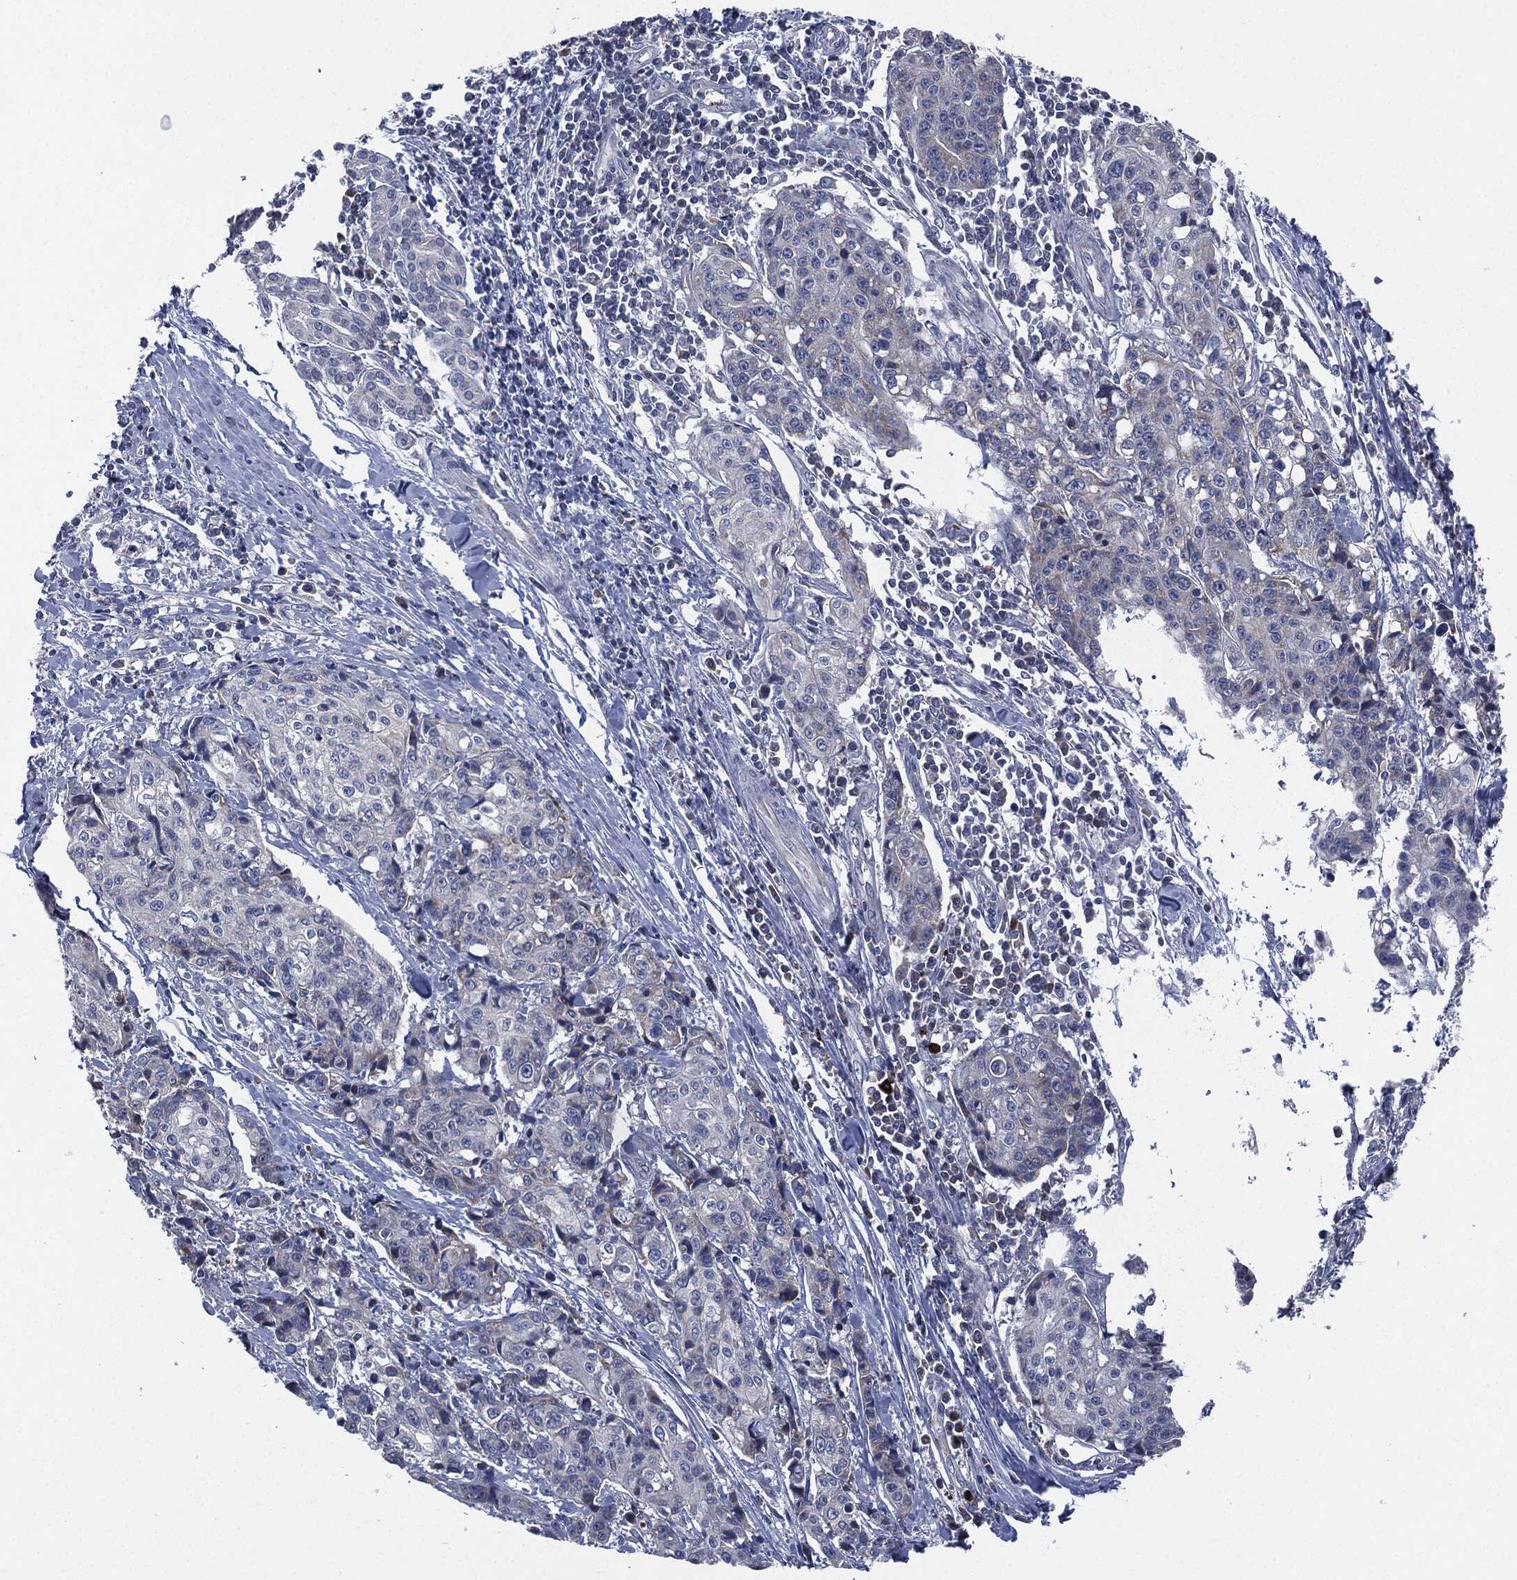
{"staining": {"intensity": "weak", "quantity": "<25%", "location": "cytoplasmic/membranous"}, "tissue": "pancreatic cancer", "cell_type": "Tumor cells", "image_type": "cancer", "snomed": [{"axis": "morphology", "description": "Adenocarcinoma, NOS"}, {"axis": "topography", "description": "Pancreas"}], "caption": "Tumor cells show no significant expression in pancreatic adenocarcinoma. The staining was performed using DAB (3,3'-diaminobenzidine) to visualize the protein expression in brown, while the nuclei were stained in blue with hematoxylin (Magnification: 20x).", "gene": "SIGLEC9", "patient": {"sex": "male", "age": 64}}